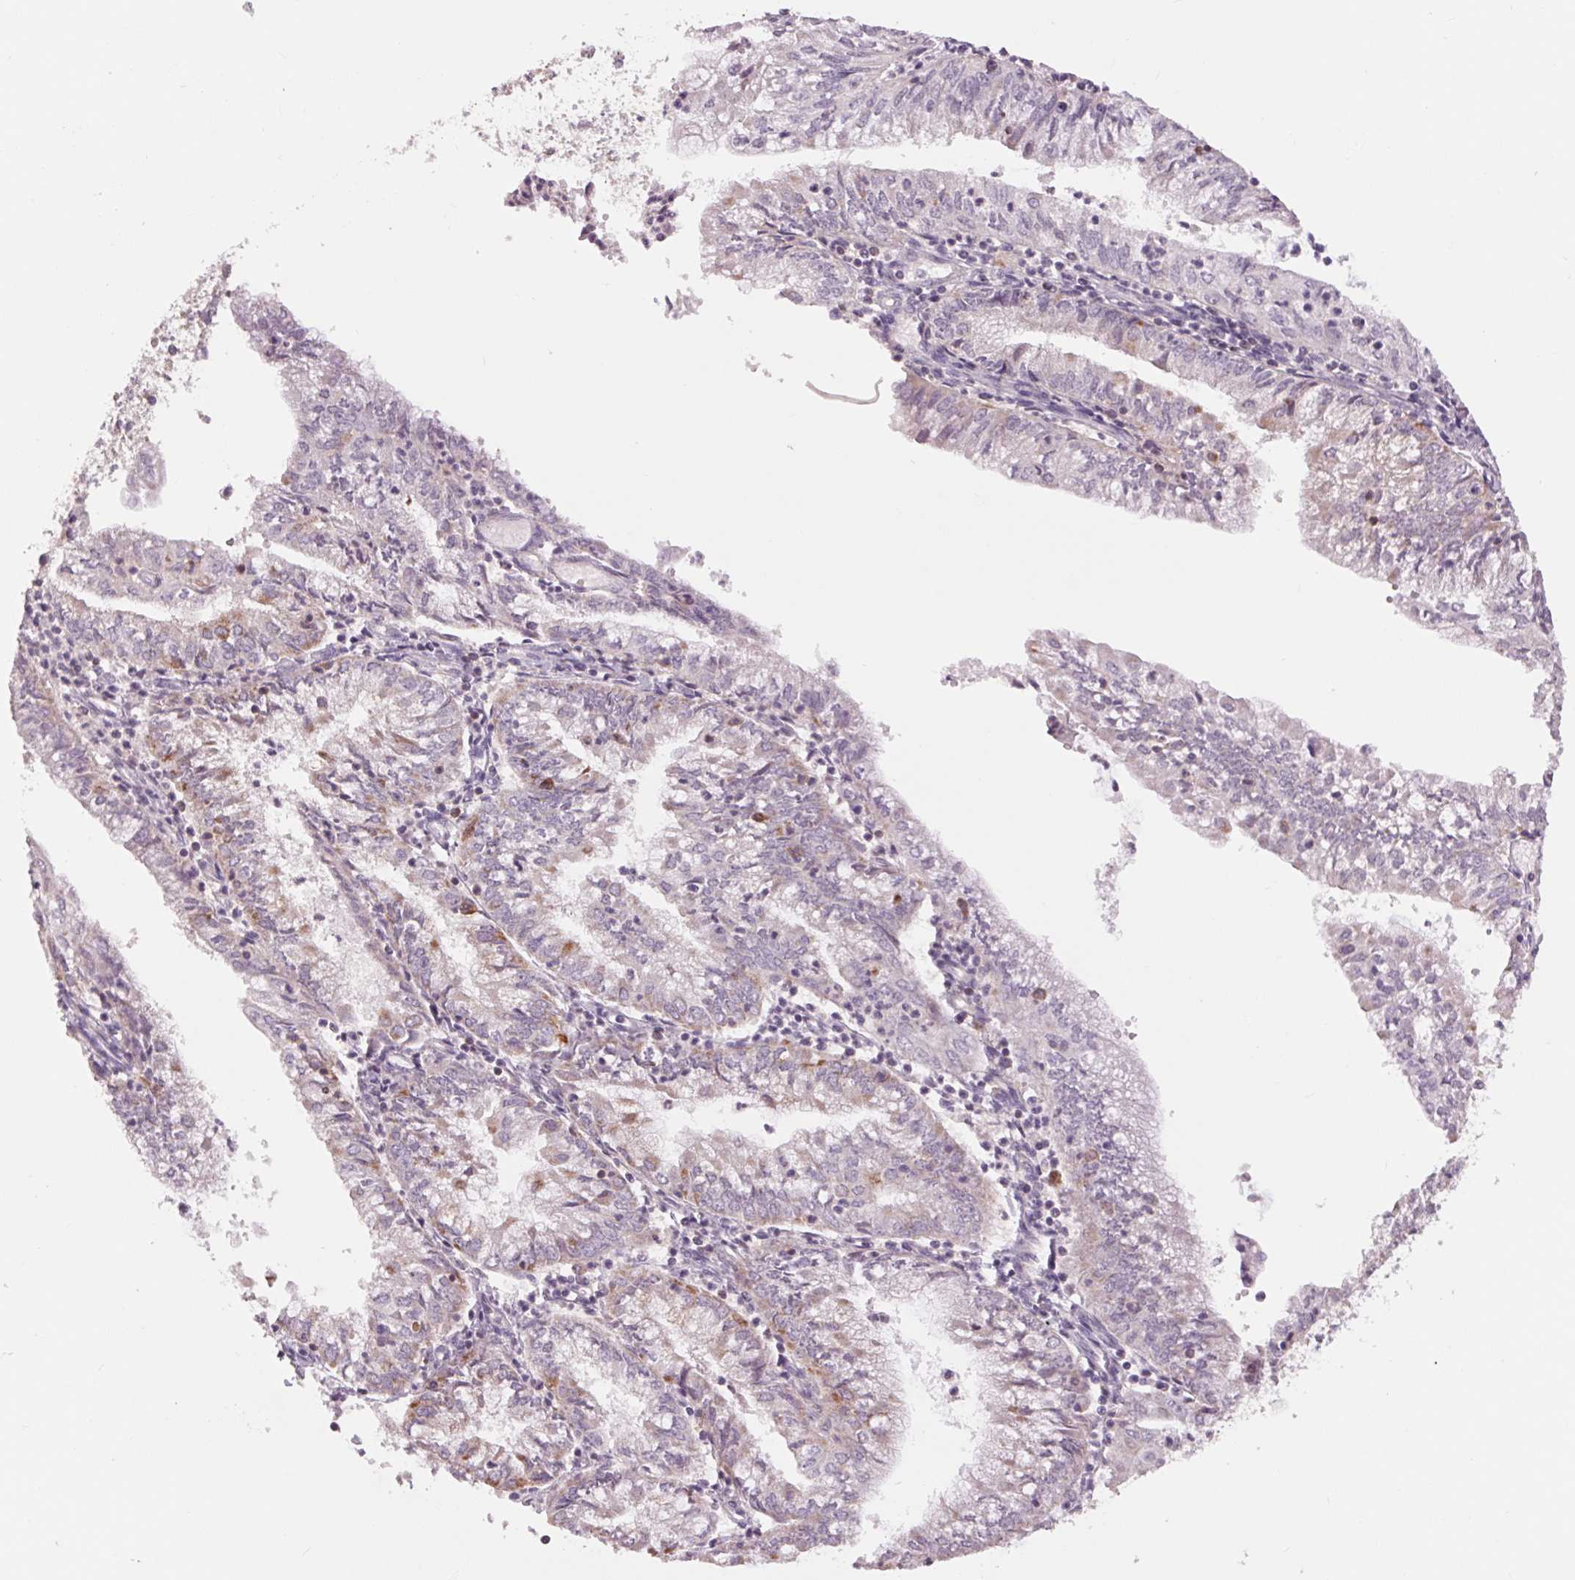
{"staining": {"intensity": "moderate", "quantity": "<25%", "location": "cytoplasmic/membranous"}, "tissue": "endometrial cancer", "cell_type": "Tumor cells", "image_type": "cancer", "snomed": [{"axis": "morphology", "description": "Adenocarcinoma, NOS"}, {"axis": "topography", "description": "Endometrium"}], "caption": "A micrograph showing moderate cytoplasmic/membranous expression in about <25% of tumor cells in endometrial adenocarcinoma, as visualized by brown immunohistochemical staining.", "gene": "COX6A1", "patient": {"sex": "female", "age": 55}}